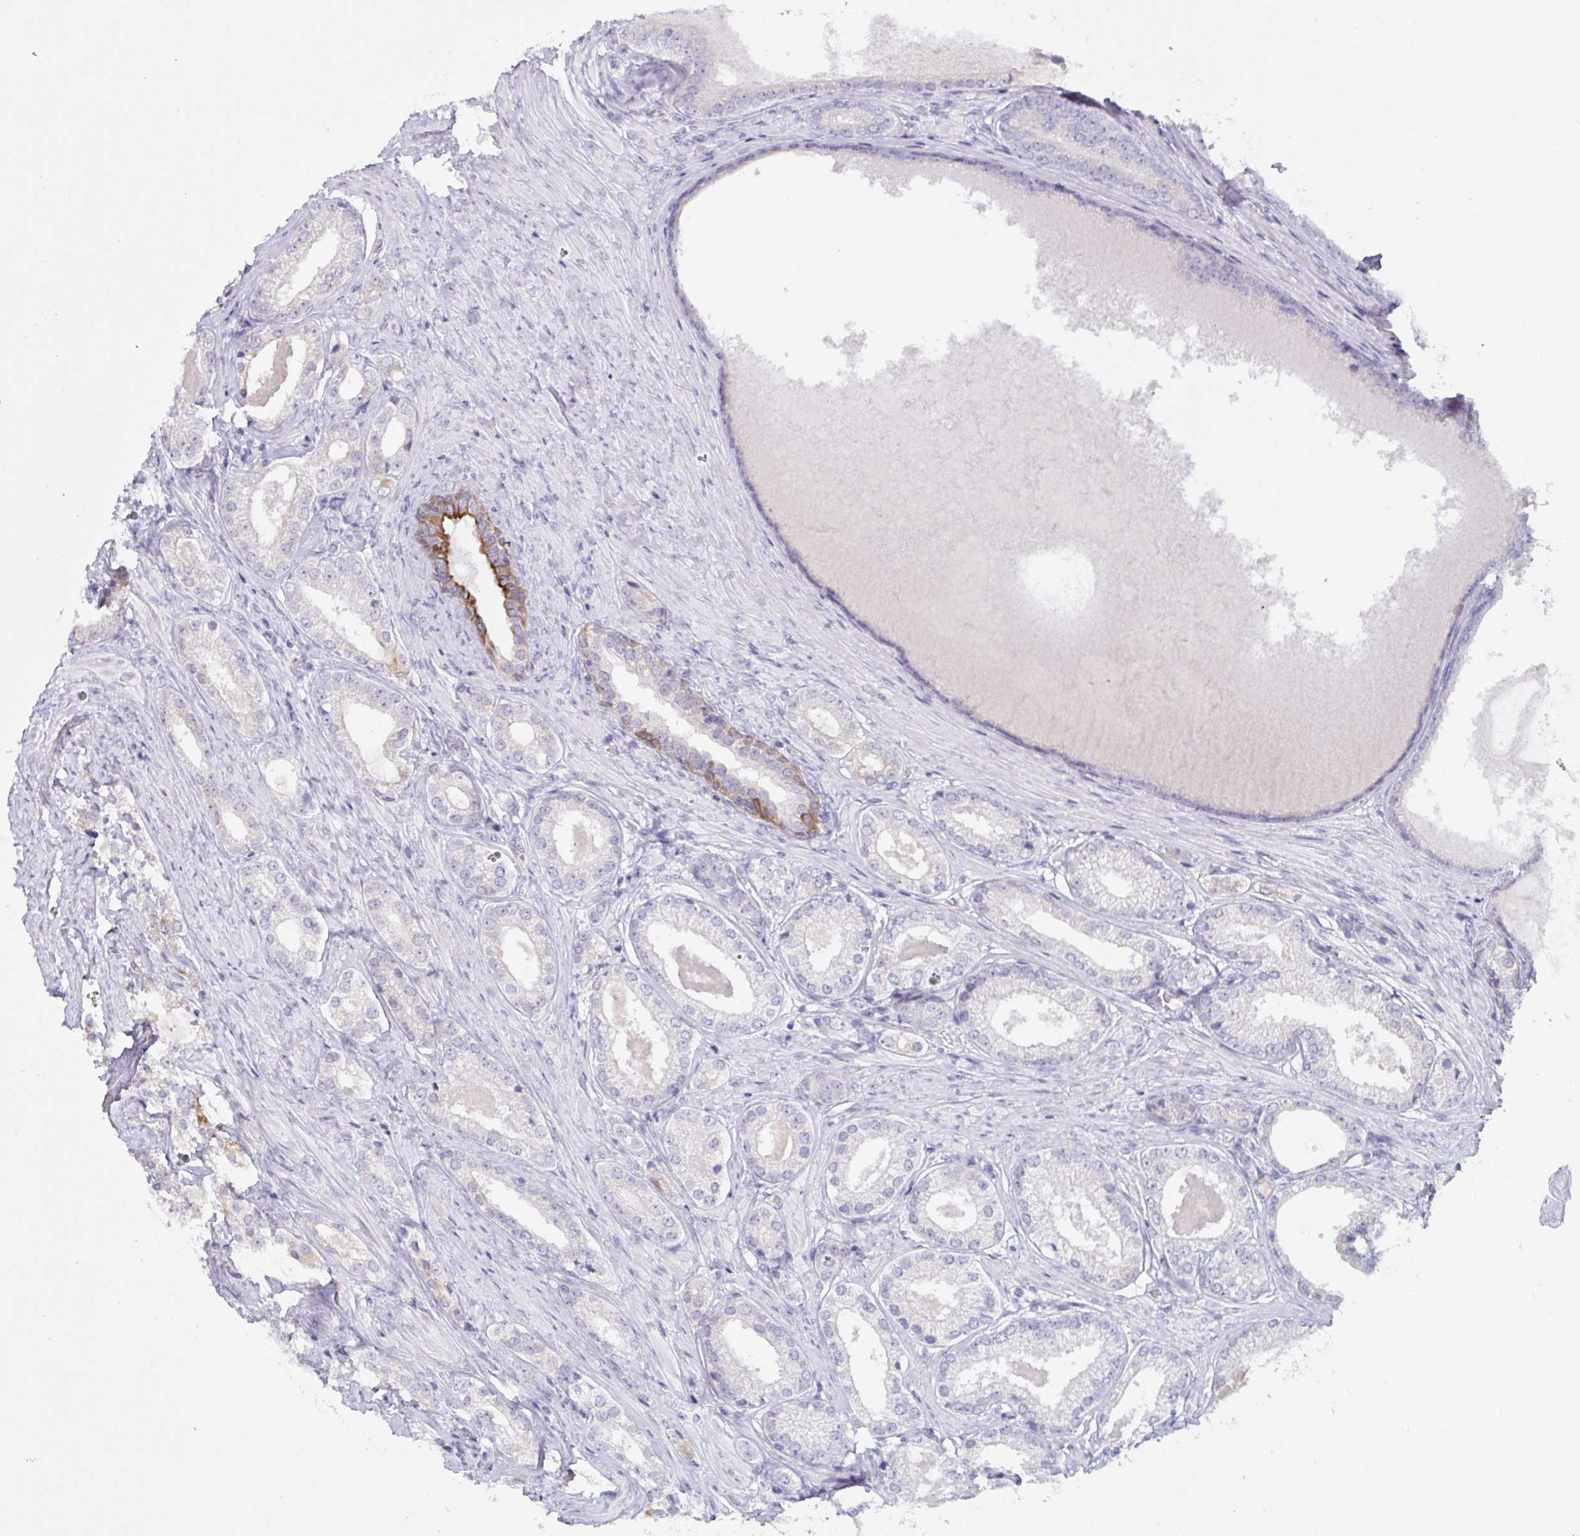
{"staining": {"intensity": "negative", "quantity": "none", "location": "none"}, "tissue": "prostate cancer", "cell_type": "Tumor cells", "image_type": "cancer", "snomed": [{"axis": "morphology", "description": "Adenocarcinoma, NOS"}, {"axis": "morphology", "description": "Adenocarcinoma, Low grade"}, {"axis": "topography", "description": "Prostate"}], "caption": "Prostate cancer (low-grade adenocarcinoma) stained for a protein using IHC displays no staining tumor cells.", "gene": "TENT5D", "patient": {"sex": "male", "age": 68}}